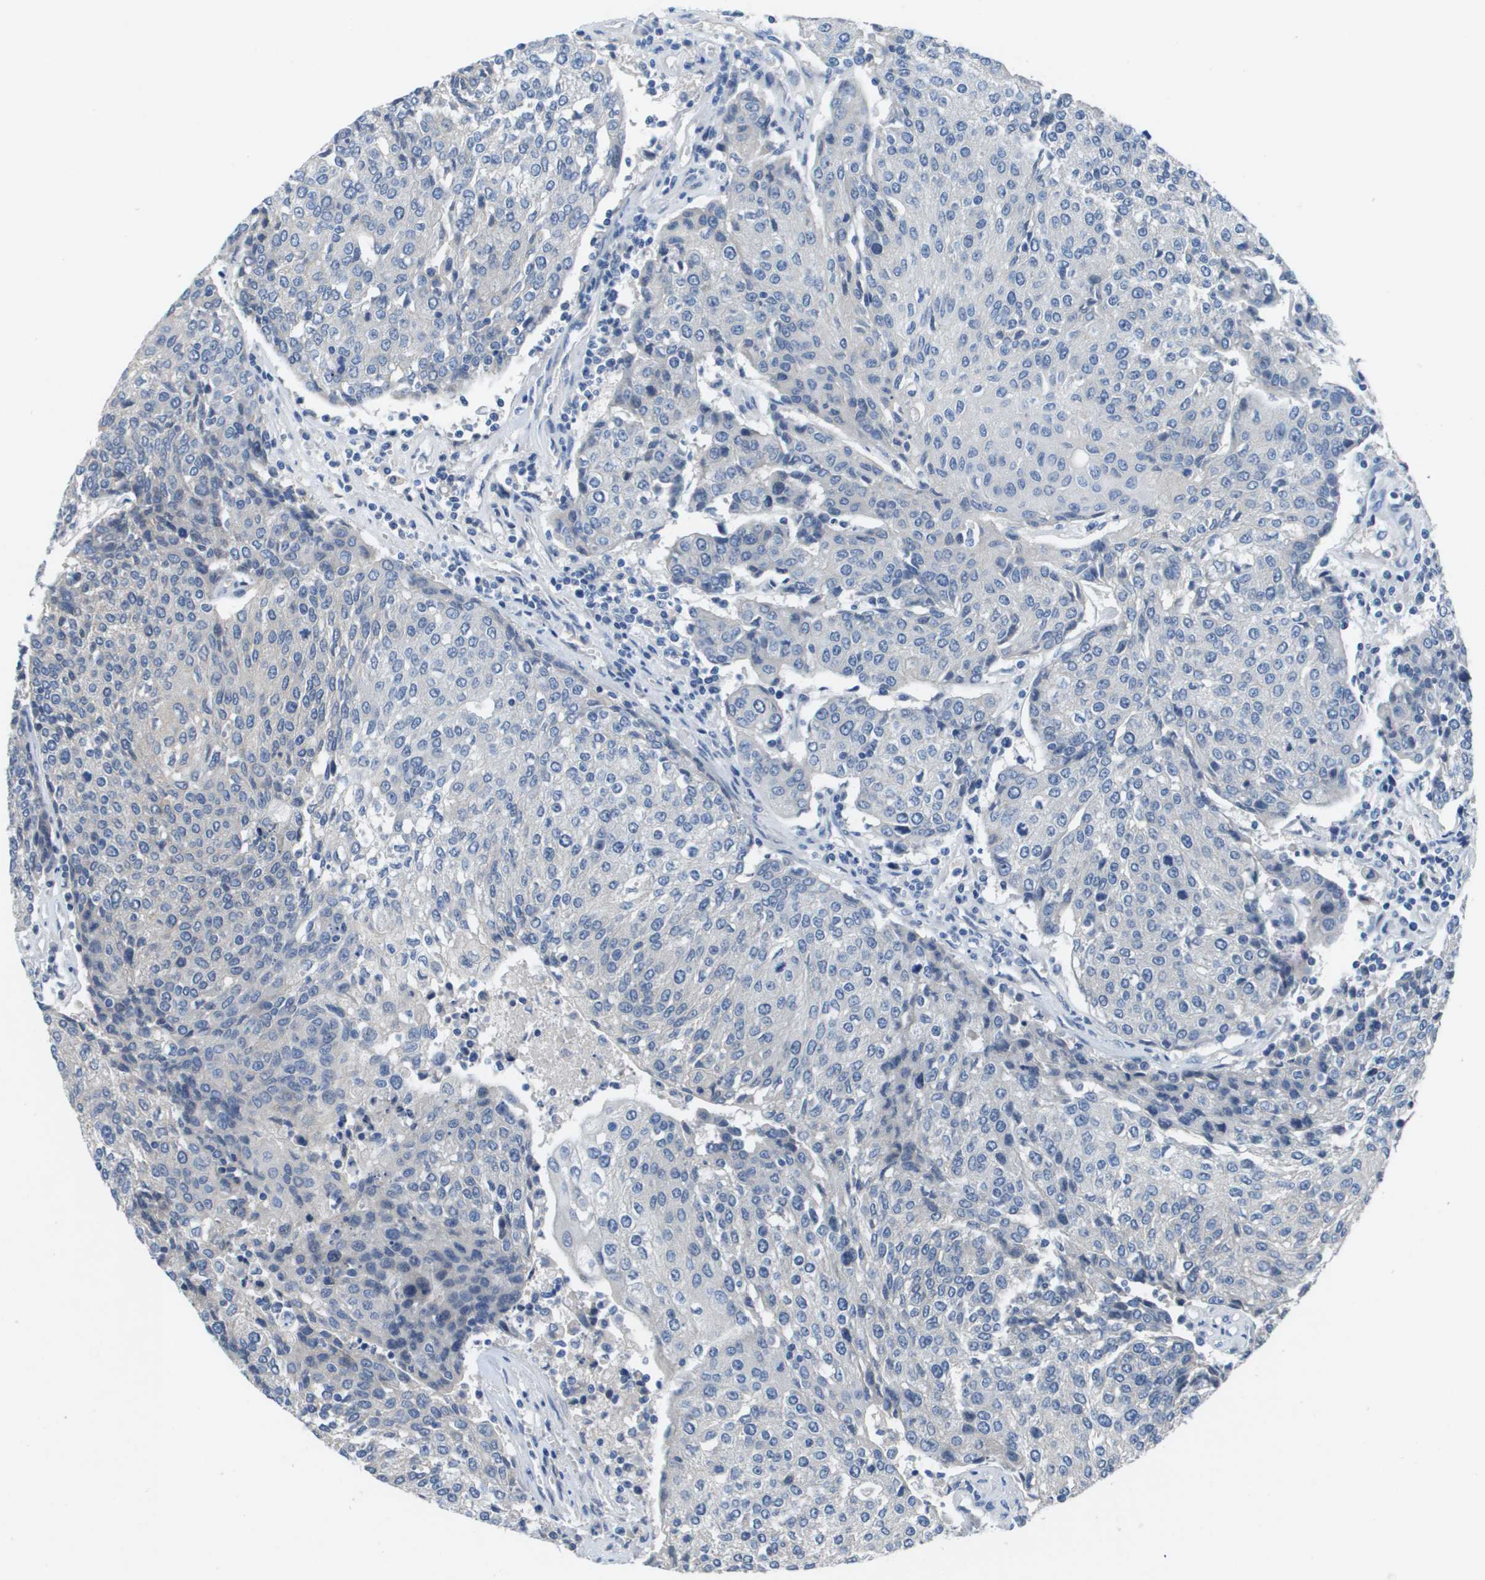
{"staining": {"intensity": "negative", "quantity": "none", "location": "none"}, "tissue": "urothelial cancer", "cell_type": "Tumor cells", "image_type": "cancer", "snomed": [{"axis": "morphology", "description": "Urothelial carcinoma, High grade"}, {"axis": "topography", "description": "Urinary bladder"}], "caption": "IHC photomicrograph of neoplastic tissue: human high-grade urothelial carcinoma stained with DAB demonstrates no significant protein positivity in tumor cells. Brightfield microscopy of IHC stained with DAB (3,3'-diaminobenzidine) (brown) and hematoxylin (blue), captured at high magnification.", "gene": "NCS1", "patient": {"sex": "female", "age": 85}}